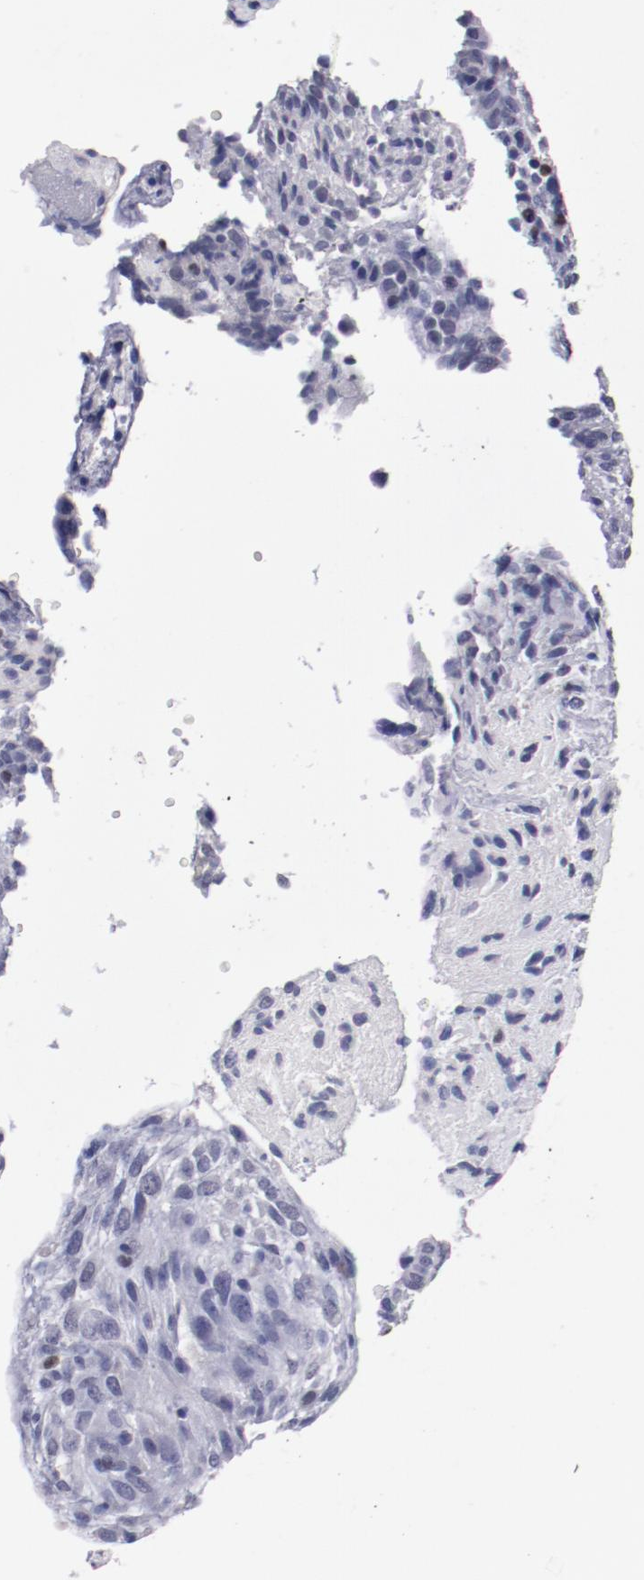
{"staining": {"intensity": "negative", "quantity": "none", "location": "none"}, "tissue": "glioma", "cell_type": "Tumor cells", "image_type": "cancer", "snomed": [{"axis": "morphology", "description": "Glioma, malignant, High grade"}, {"axis": "topography", "description": "Cerebral cortex"}], "caption": "An IHC micrograph of malignant high-grade glioma is shown. There is no staining in tumor cells of malignant high-grade glioma. (Immunohistochemistry, brightfield microscopy, high magnification).", "gene": "IRF8", "patient": {"sex": "female", "age": 55}}